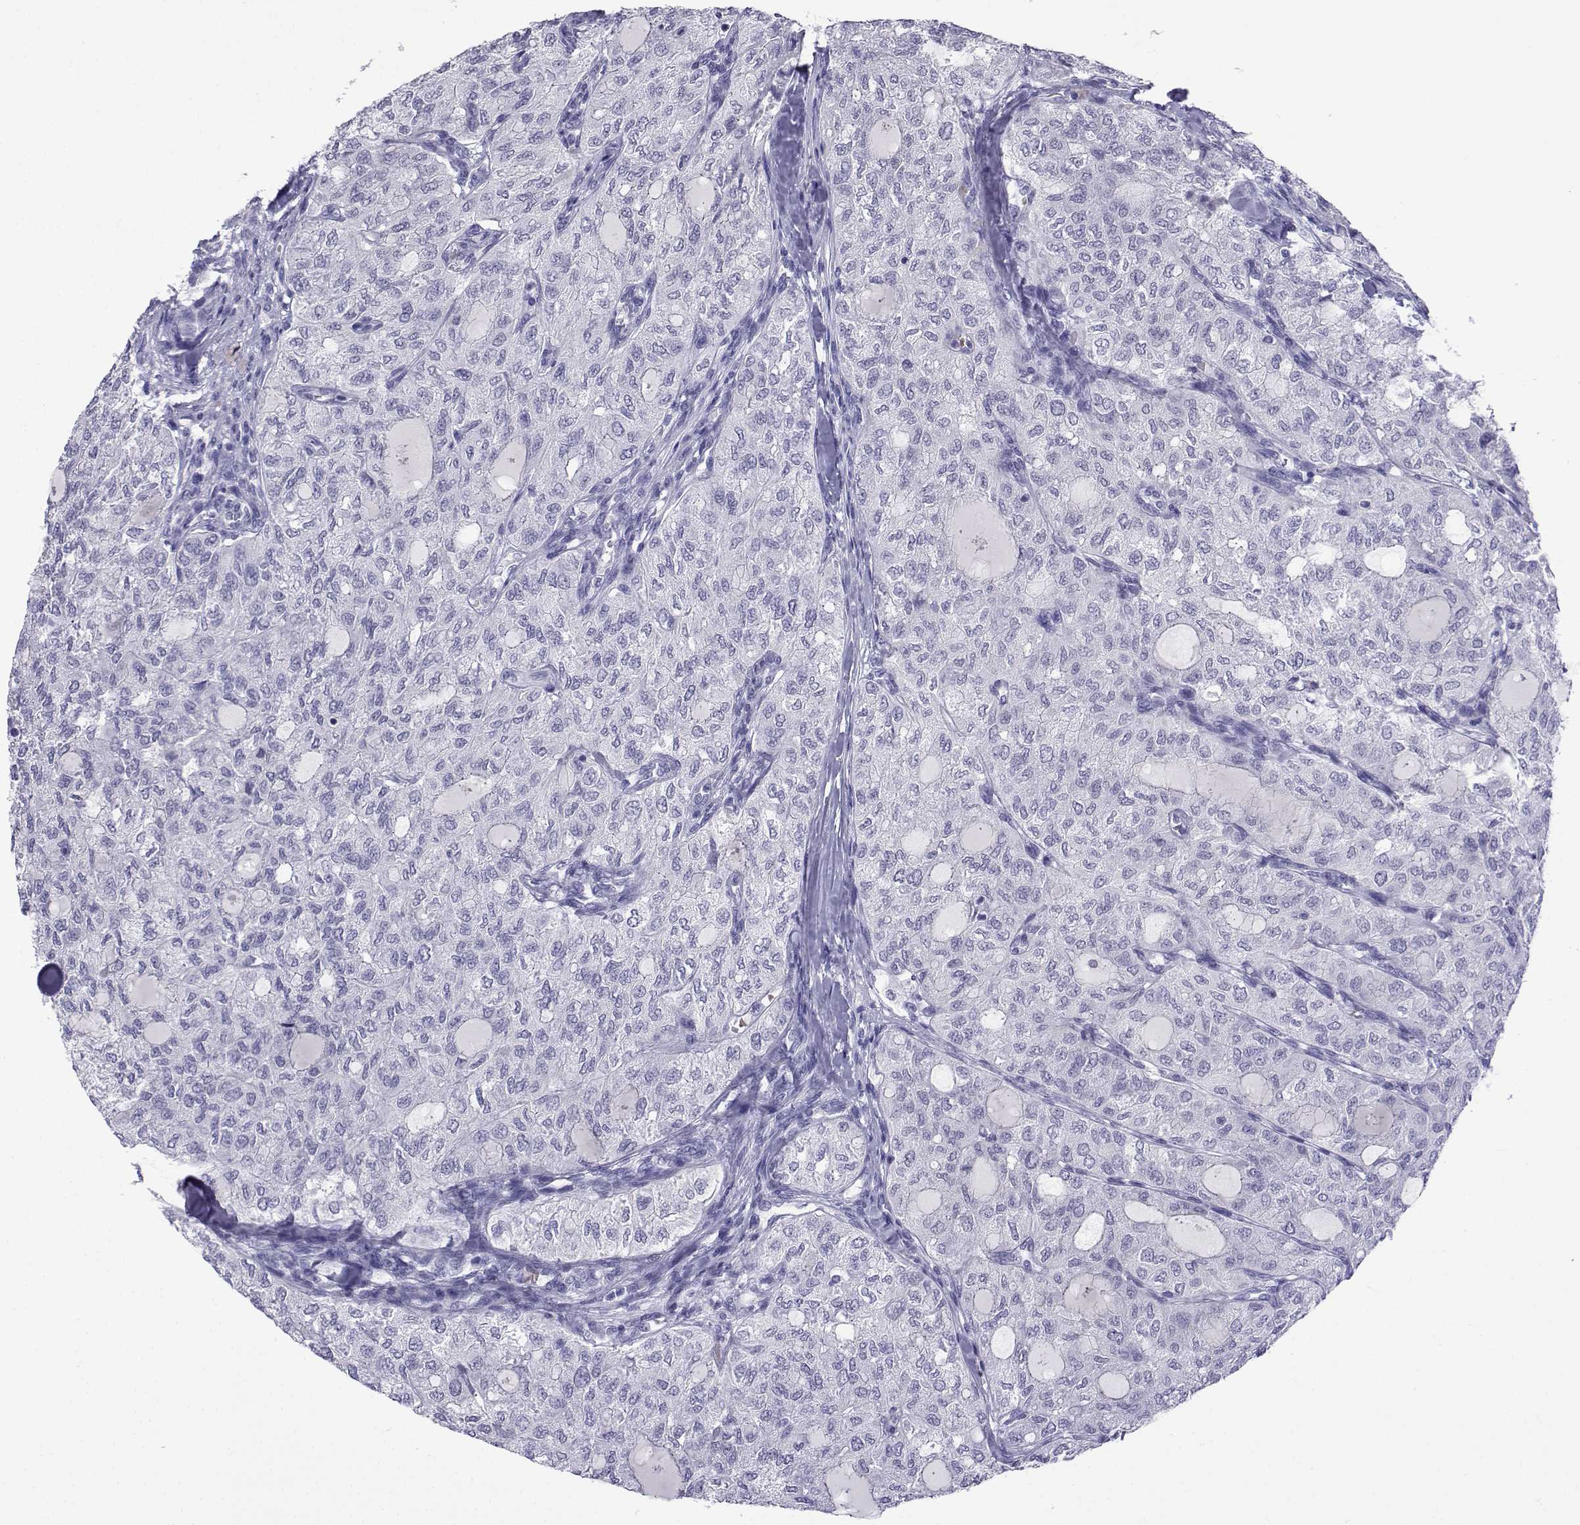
{"staining": {"intensity": "negative", "quantity": "none", "location": "none"}, "tissue": "thyroid cancer", "cell_type": "Tumor cells", "image_type": "cancer", "snomed": [{"axis": "morphology", "description": "Follicular adenoma carcinoma, NOS"}, {"axis": "topography", "description": "Thyroid gland"}], "caption": "High power microscopy micrograph of an IHC photomicrograph of thyroid cancer, revealing no significant positivity in tumor cells. Nuclei are stained in blue.", "gene": "ACTL7A", "patient": {"sex": "male", "age": 75}}